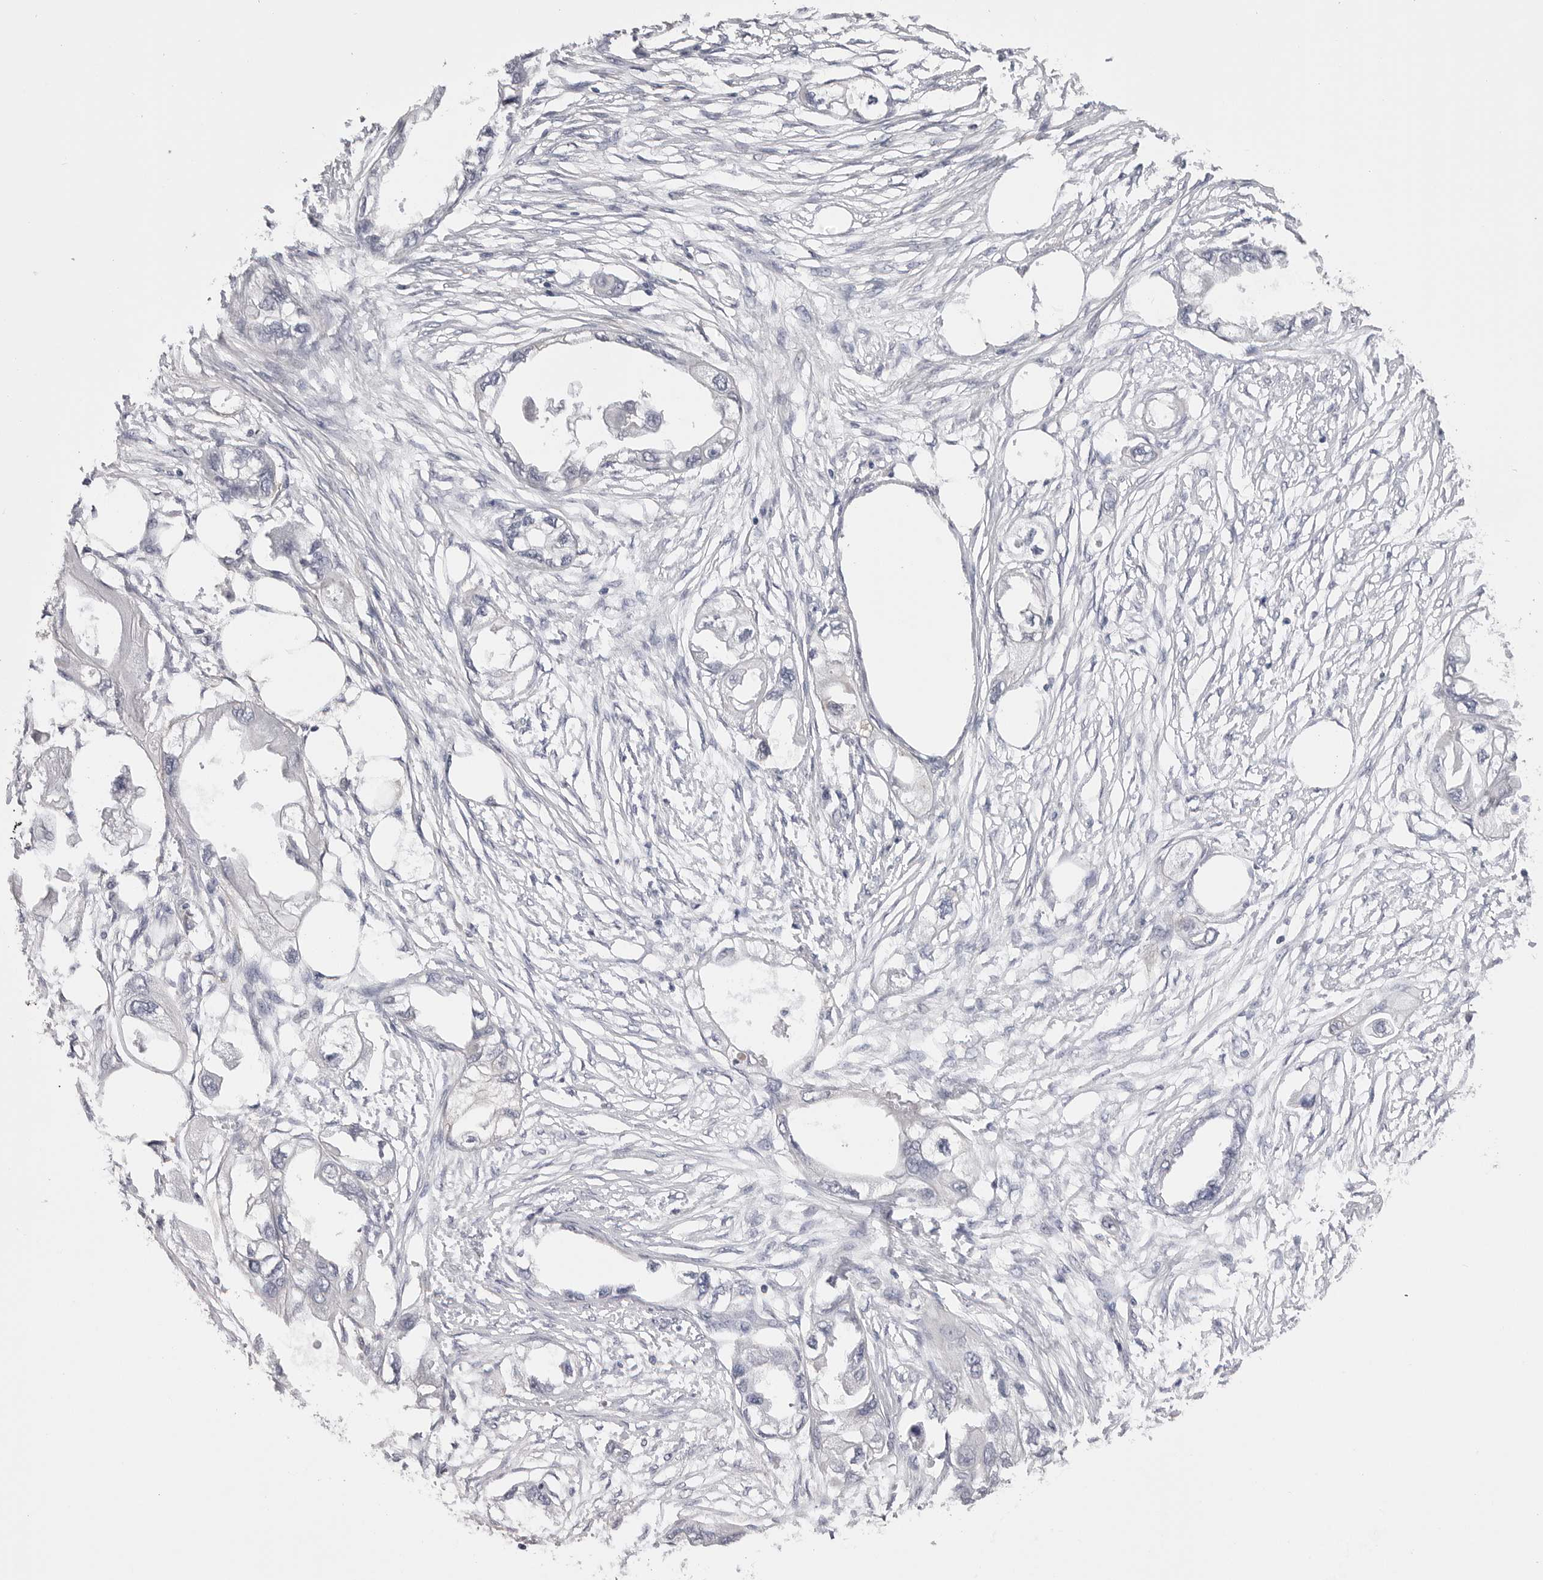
{"staining": {"intensity": "negative", "quantity": "none", "location": "none"}, "tissue": "endometrial cancer", "cell_type": "Tumor cells", "image_type": "cancer", "snomed": [{"axis": "morphology", "description": "Adenocarcinoma, NOS"}, {"axis": "morphology", "description": "Adenocarcinoma, metastatic, NOS"}, {"axis": "topography", "description": "Adipose tissue"}, {"axis": "topography", "description": "Endometrium"}], "caption": "High magnification brightfield microscopy of endometrial cancer (metastatic adenocarcinoma) stained with DAB (brown) and counterstained with hematoxylin (blue): tumor cells show no significant expression.", "gene": "AKAP12", "patient": {"sex": "female", "age": 67}}